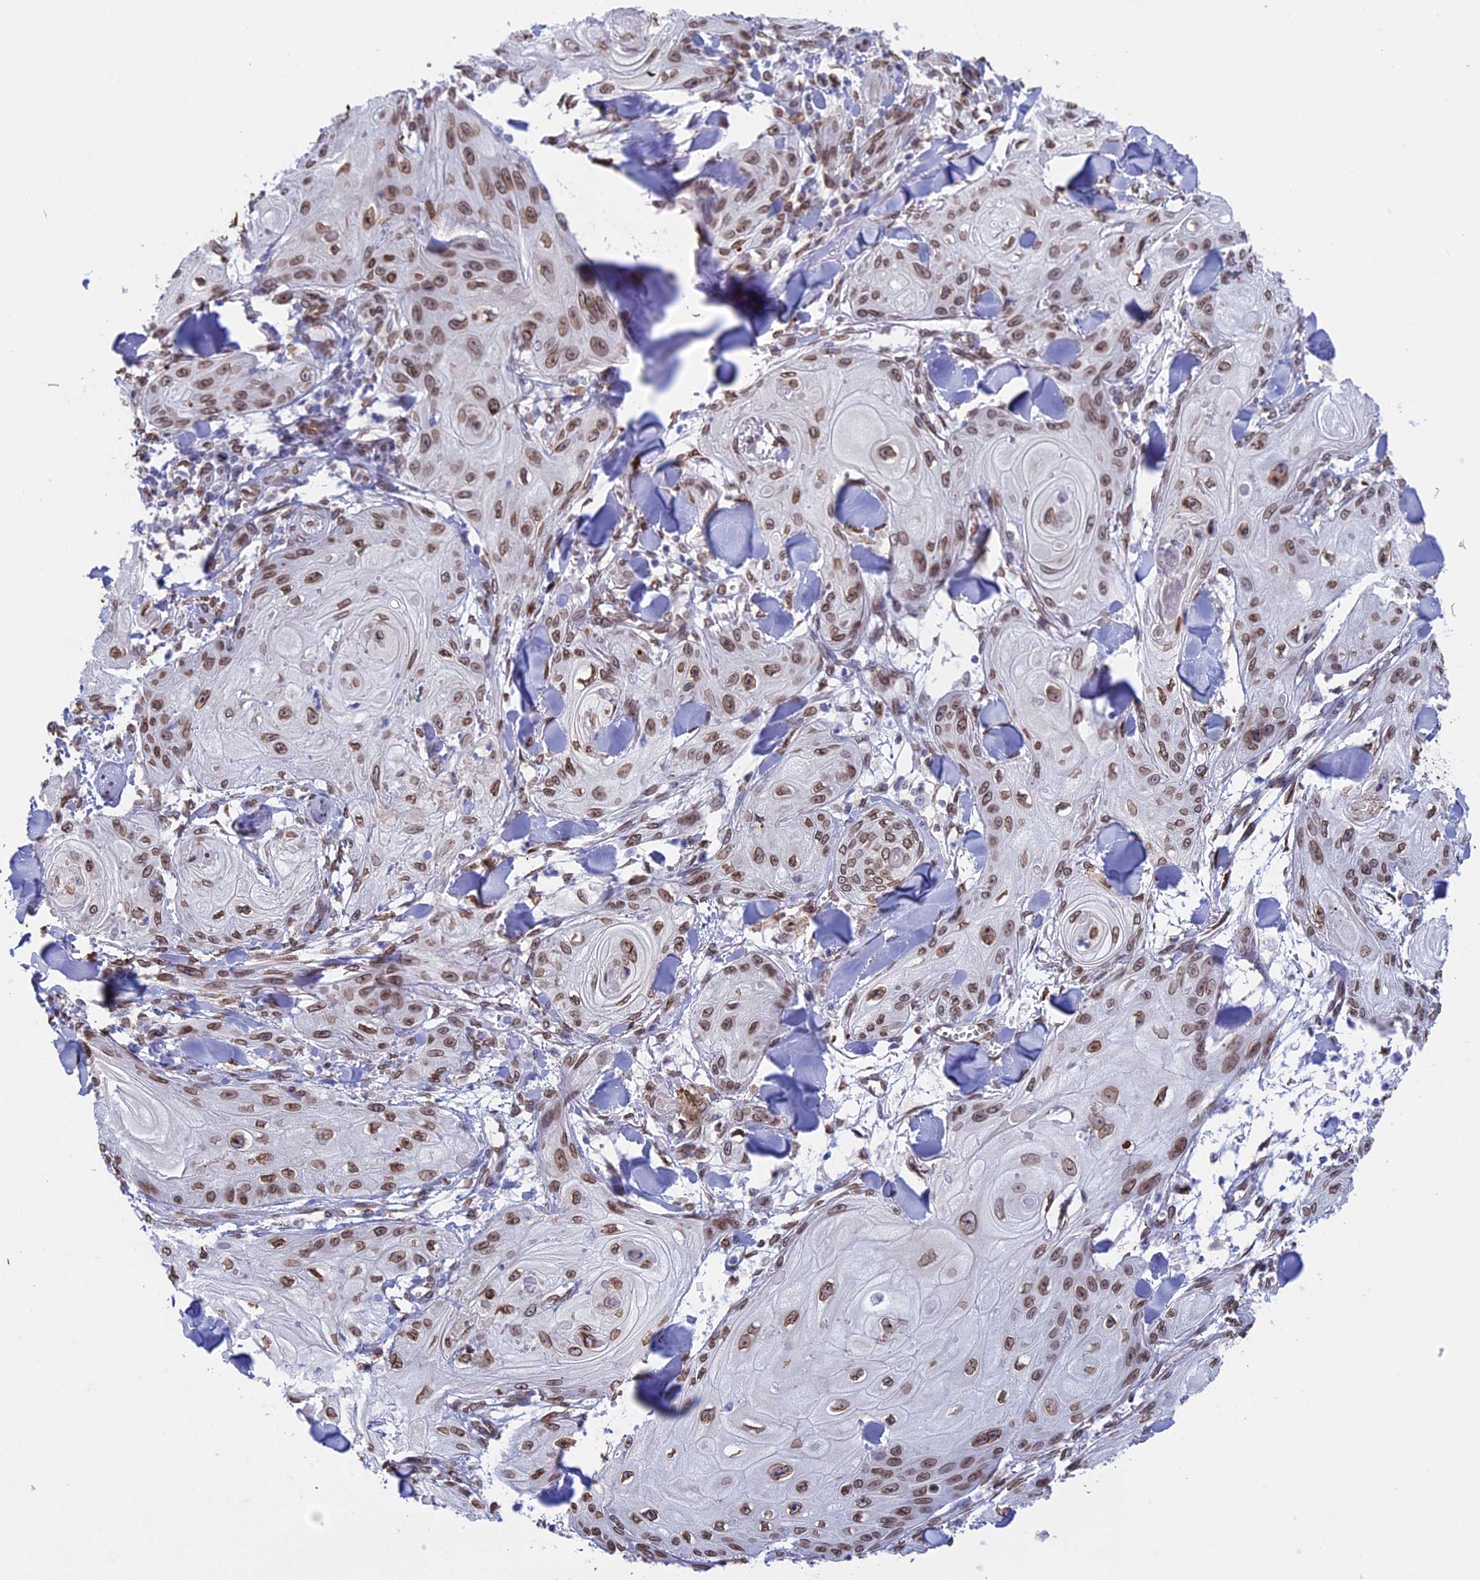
{"staining": {"intensity": "moderate", "quantity": ">75%", "location": "nuclear"}, "tissue": "skin cancer", "cell_type": "Tumor cells", "image_type": "cancer", "snomed": [{"axis": "morphology", "description": "Squamous cell carcinoma, NOS"}, {"axis": "topography", "description": "Skin"}], "caption": "A brown stain shows moderate nuclear expression of a protein in skin squamous cell carcinoma tumor cells. (IHC, brightfield microscopy, high magnification).", "gene": "TMPRSS7", "patient": {"sex": "male", "age": 74}}